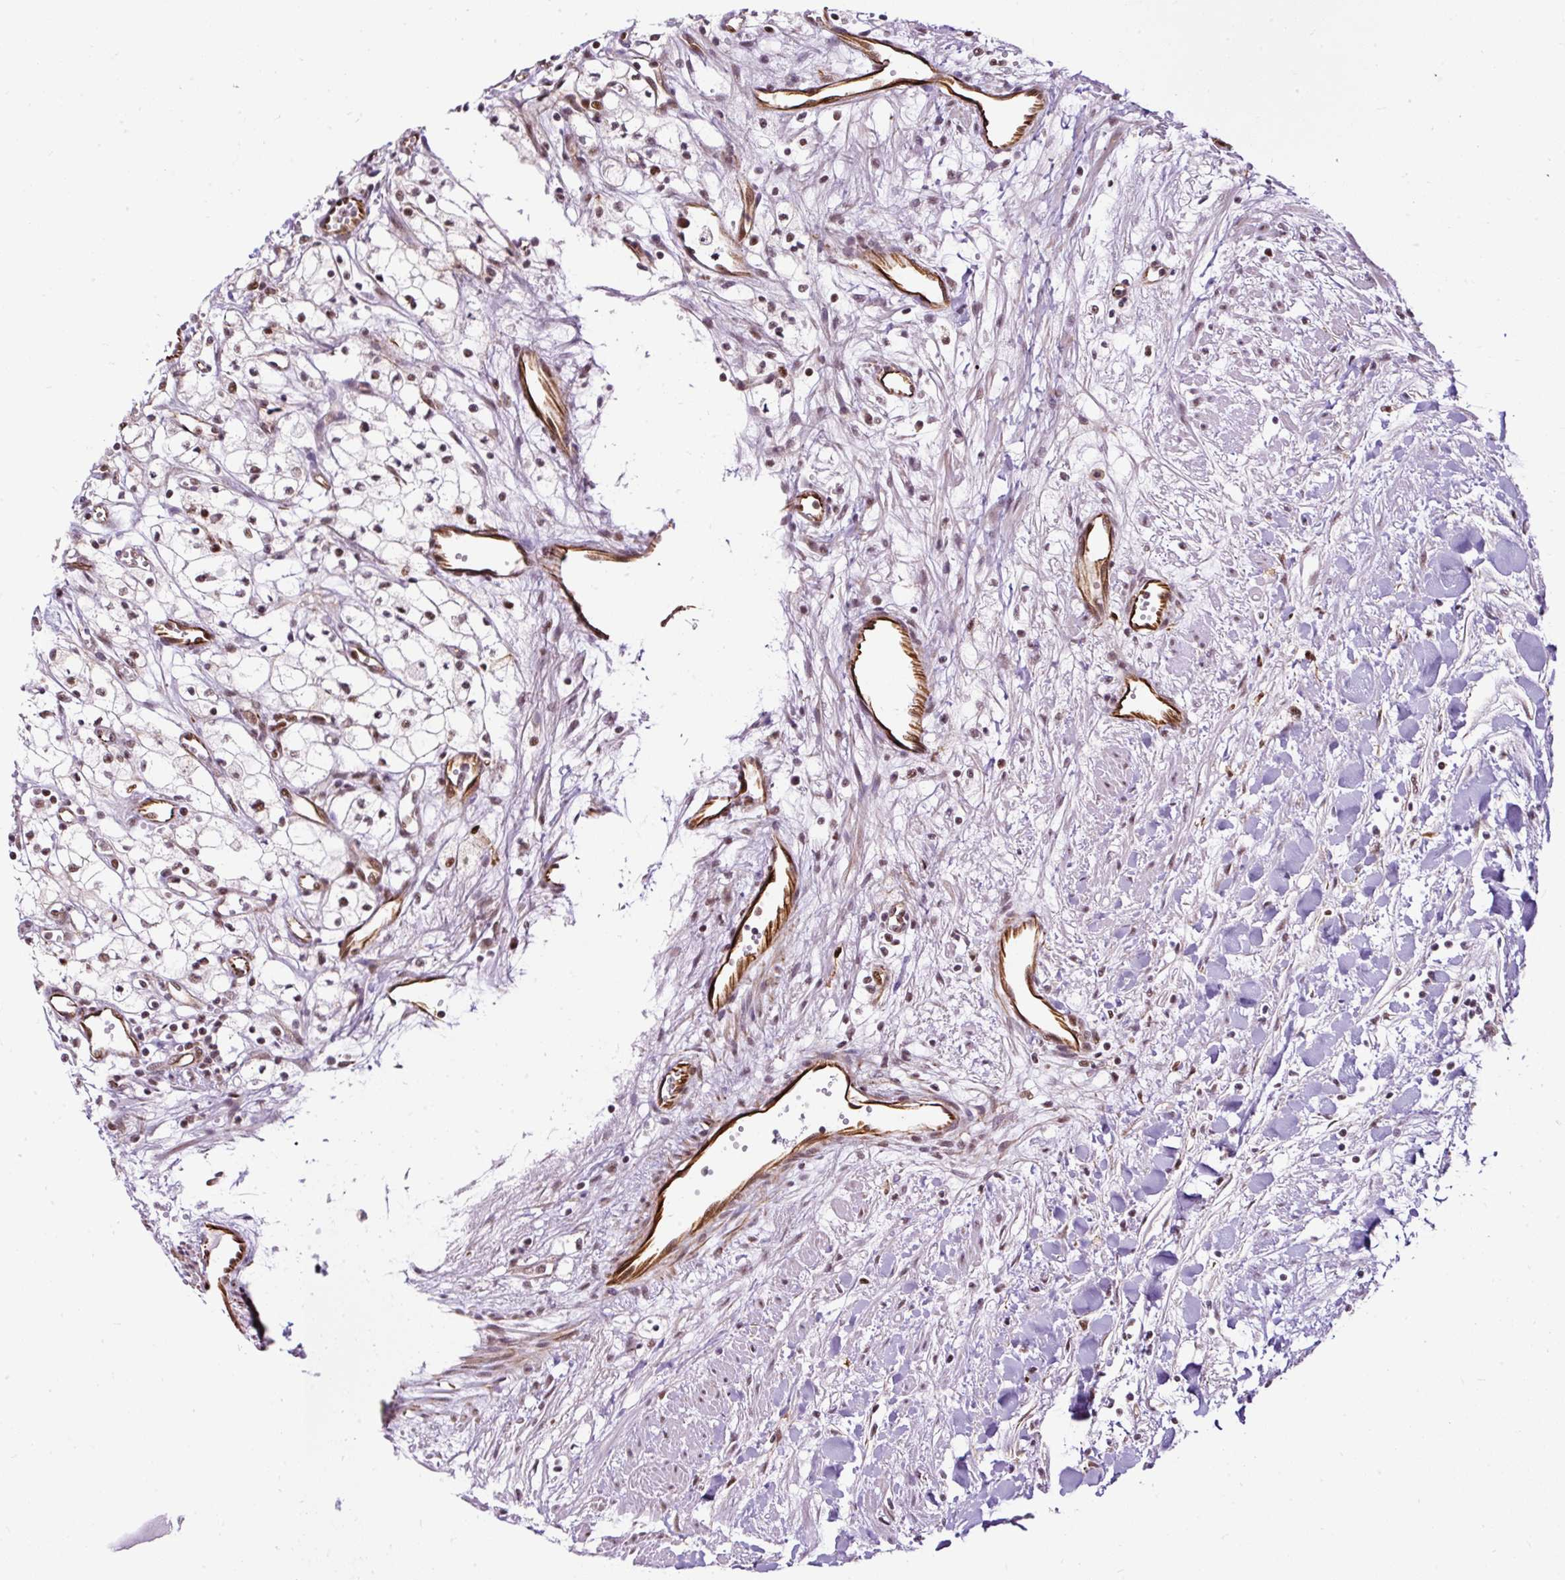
{"staining": {"intensity": "weak", "quantity": ">75%", "location": "nuclear"}, "tissue": "renal cancer", "cell_type": "Tumor cells", "image_type": "cancer", "snomed": [{"axis": "morphology", "description": "Adenocarcinoma, NOS"}, {"axis": "topography", "description": "Kidney"}], "caption": "This is a histology image of immunohistochemistry staining of renal cancer (adenocarcinoma), which shows weak expression in the nuclear of tumor cells.", "gene": "LUC7L2", "patient": {"sex": "male", "age": 59}}